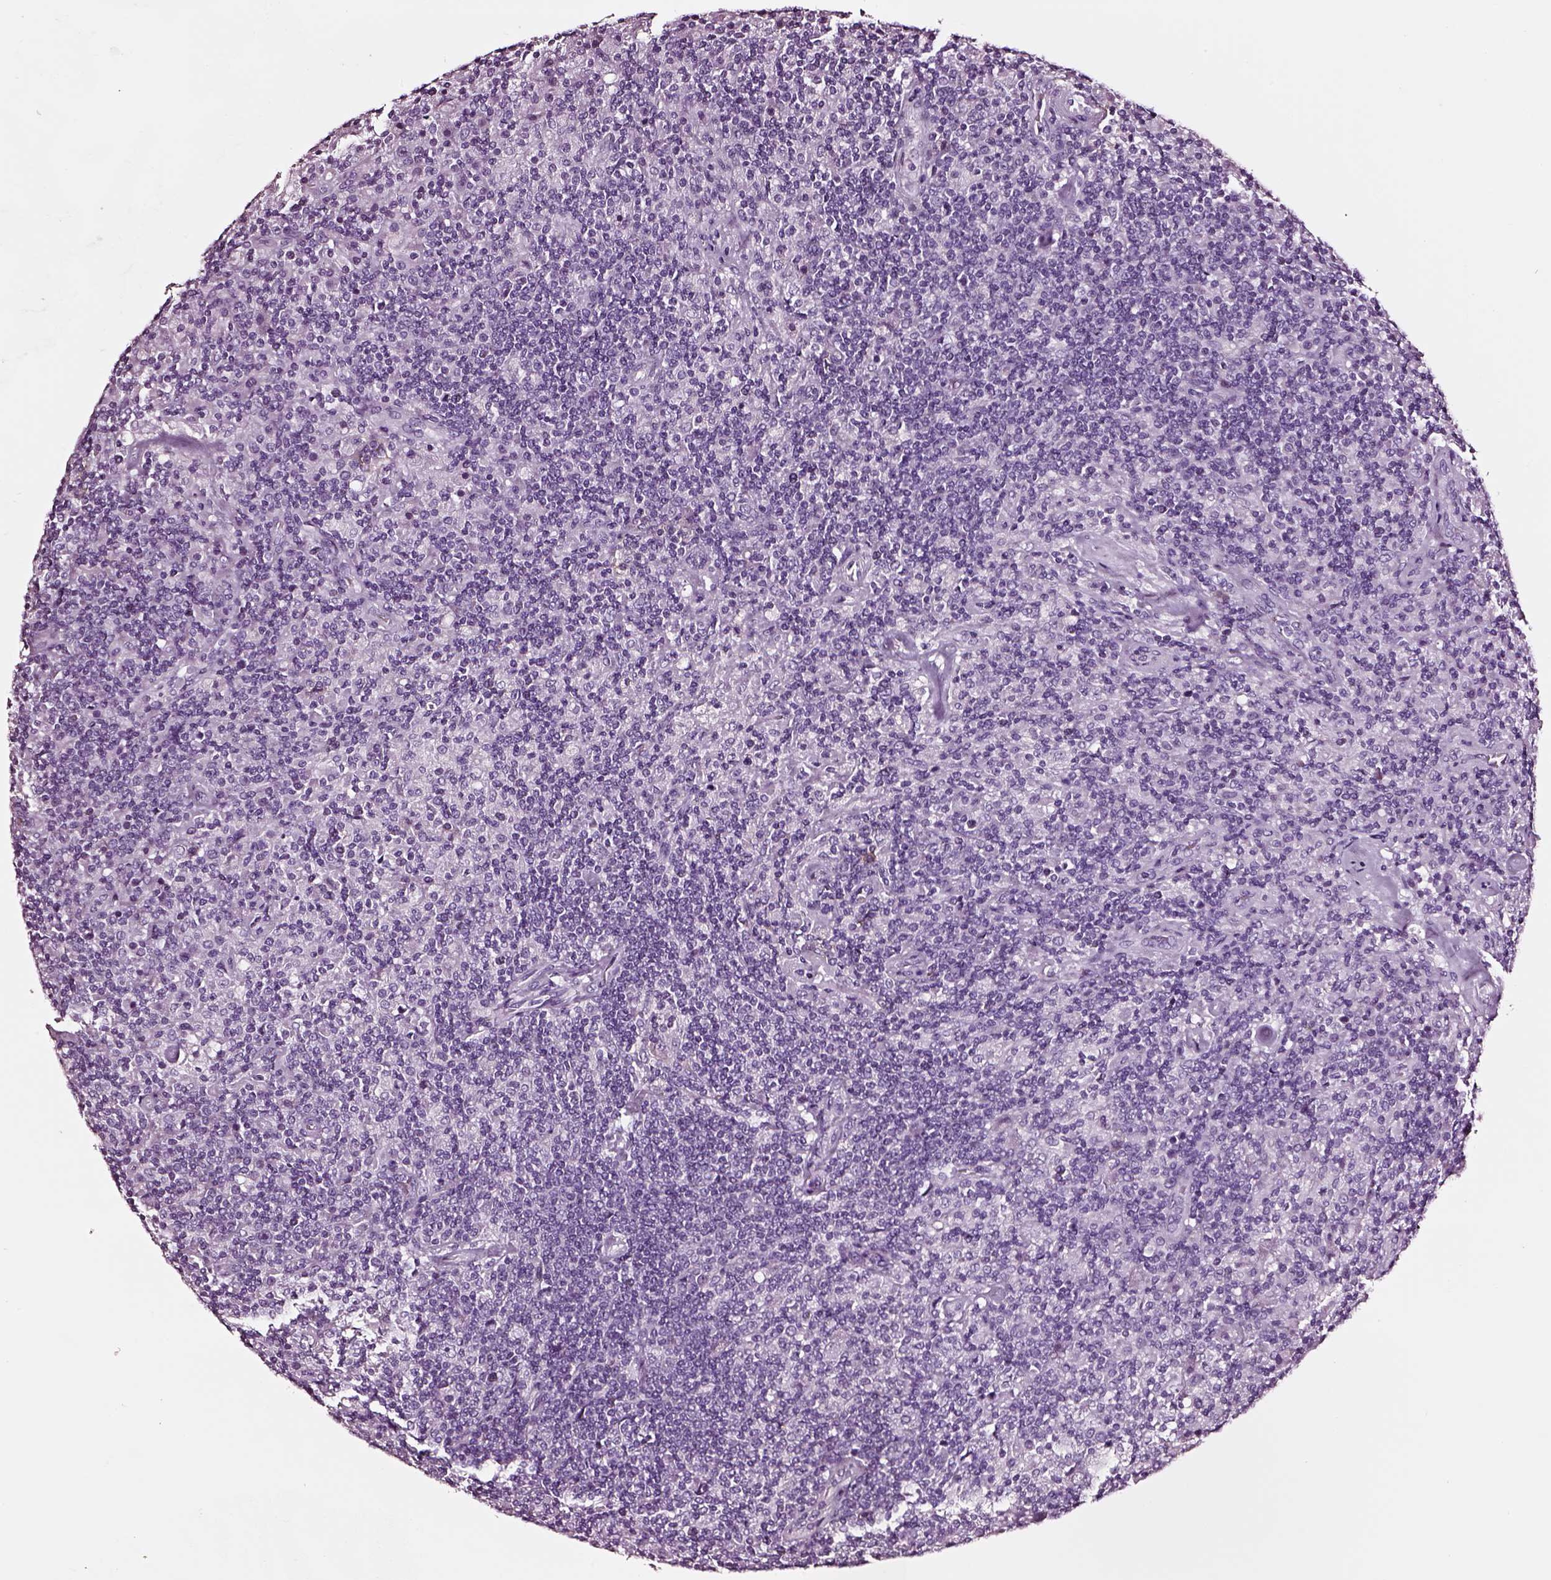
{"staining": {"intensity": "negative", "quantity": "none", "location": "none"}, "tissue": "lymphoma", "cell_type": "Tumor cells", "image_type": "cancer", "snomed": [{"axis": "morphology", "description": "Hodgkin's disease, NOS"}, {"axis": "topography", "description": "Lymph node"}], "caption": "IHC micrograph of Hodgkin's disease stained for a protein (brown), which shows no expression in tumor cells.", "gene": "DPEP1", "patient": {"sex": "male", "age": 70}}